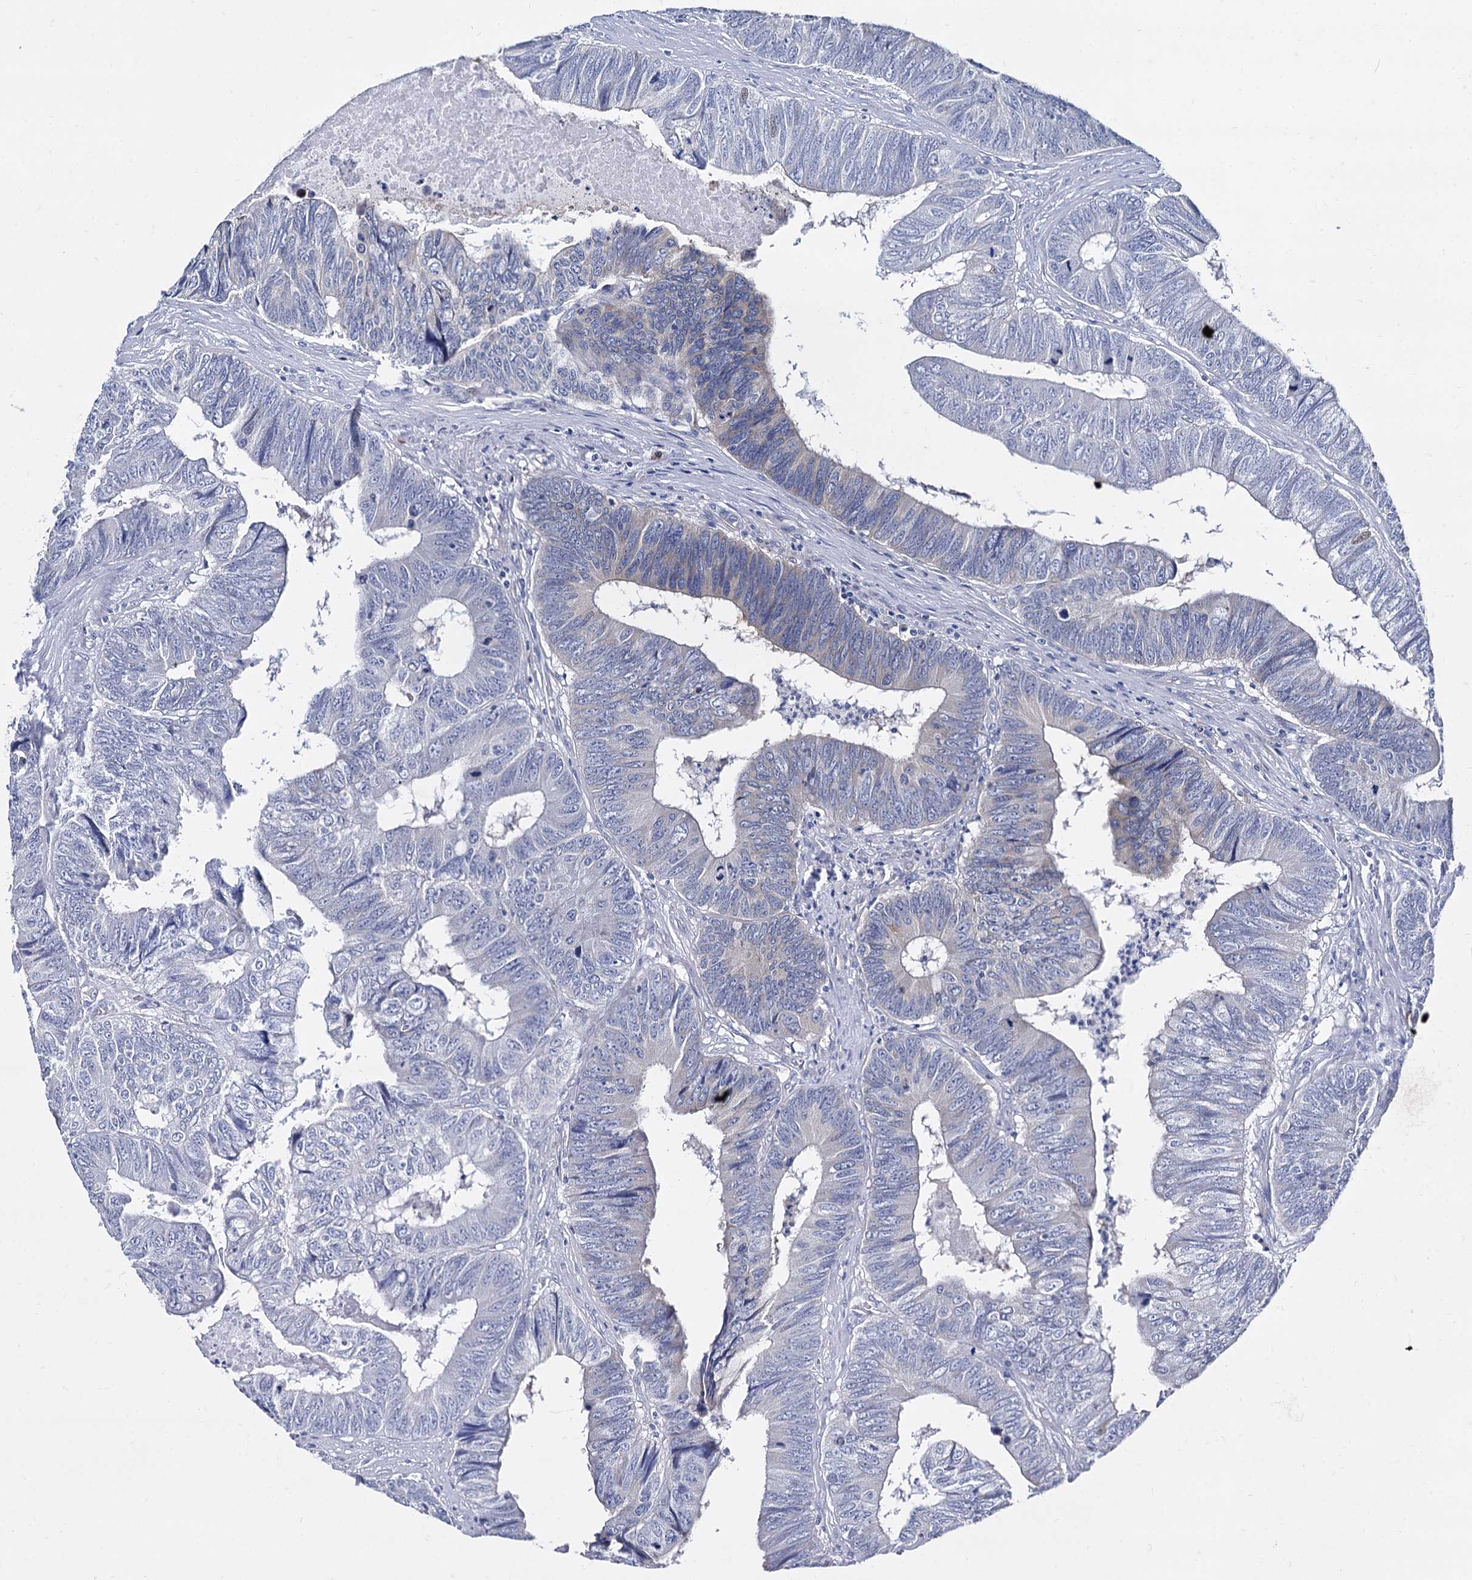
{"staining": {"intensity": "negative", "quantity": "none", "location": "none"}, "tissue": "colorectal cancer", "cell_type": "Tumor cells", "image_type": "cancer", "snomed": [{"axis": "morphology", "description": "Adenocarcinoma, NOS"}, {"axis": "topography", "description": "Colon"}], "caption": "IHC of colorectal cancer (adenocarcinoma) exhibits no expression in tumor cells. (Immunohistochemistry, brightfield microscopy, high magnification).", "gene": "FOXR2", "patient": {"sex": "female", "age": 67}}